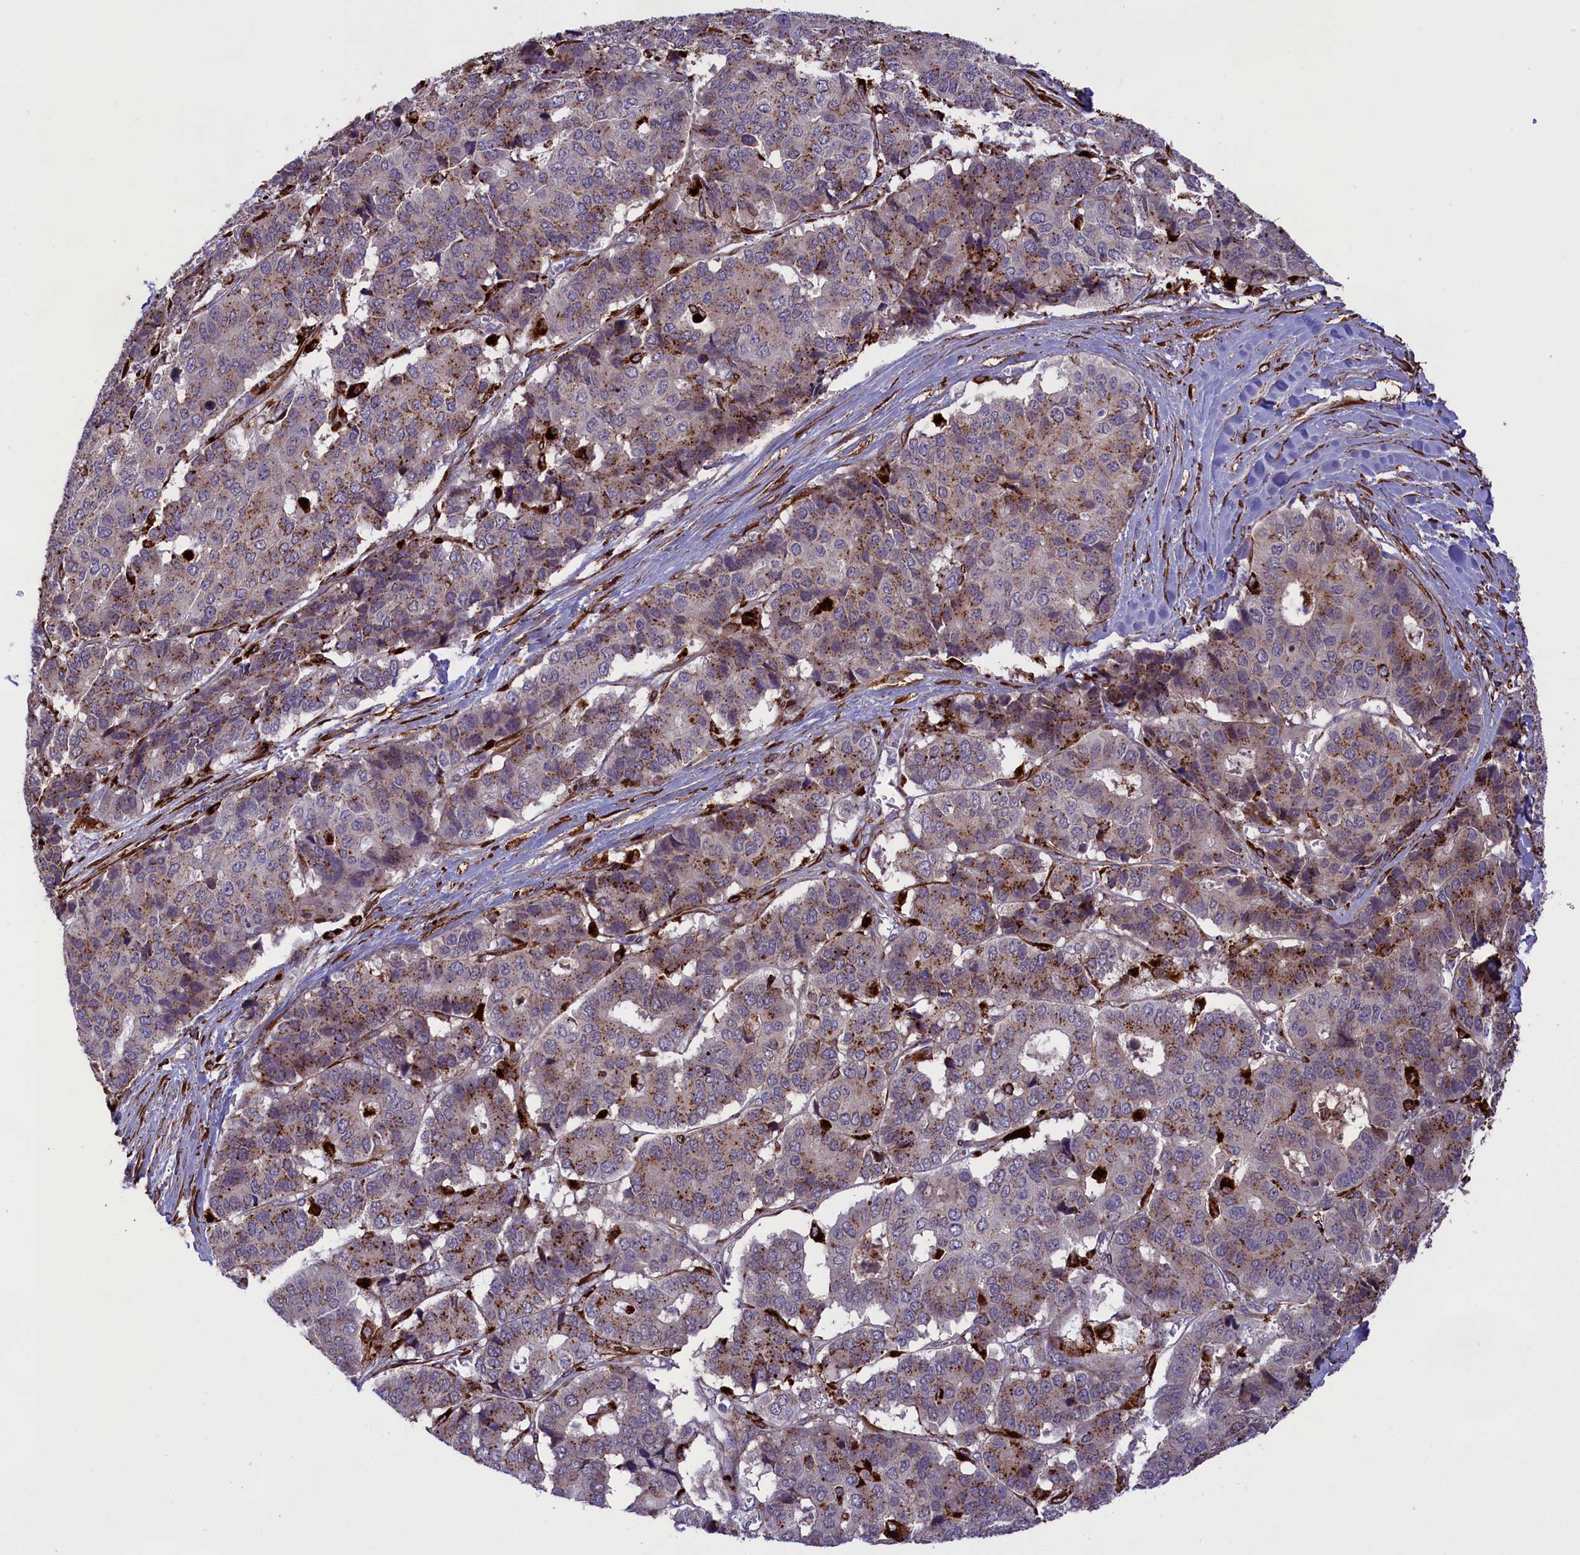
{"staining": {"intensity": "moderate", "quantity": "25%-75%", "location": "cytoplasmic/membranous"}, "tissue": "pancreatic cancer", "cell_type": "Tumor cells", "image_type": "cancer", "snomed": [{"axis": "morphology", "description": "Adenocarcinoma, NOS"}, {"axis": "topography", "description": "Pancreas"}], "caption": "The immunohistochemical stain highlights moderate cytoplasmic/membranous expression in tumor cells of adenocarcinoma (pancreatic) tissue.", "gene": "MAN2B1", "patient": {"sex": "male", "age": 50}}